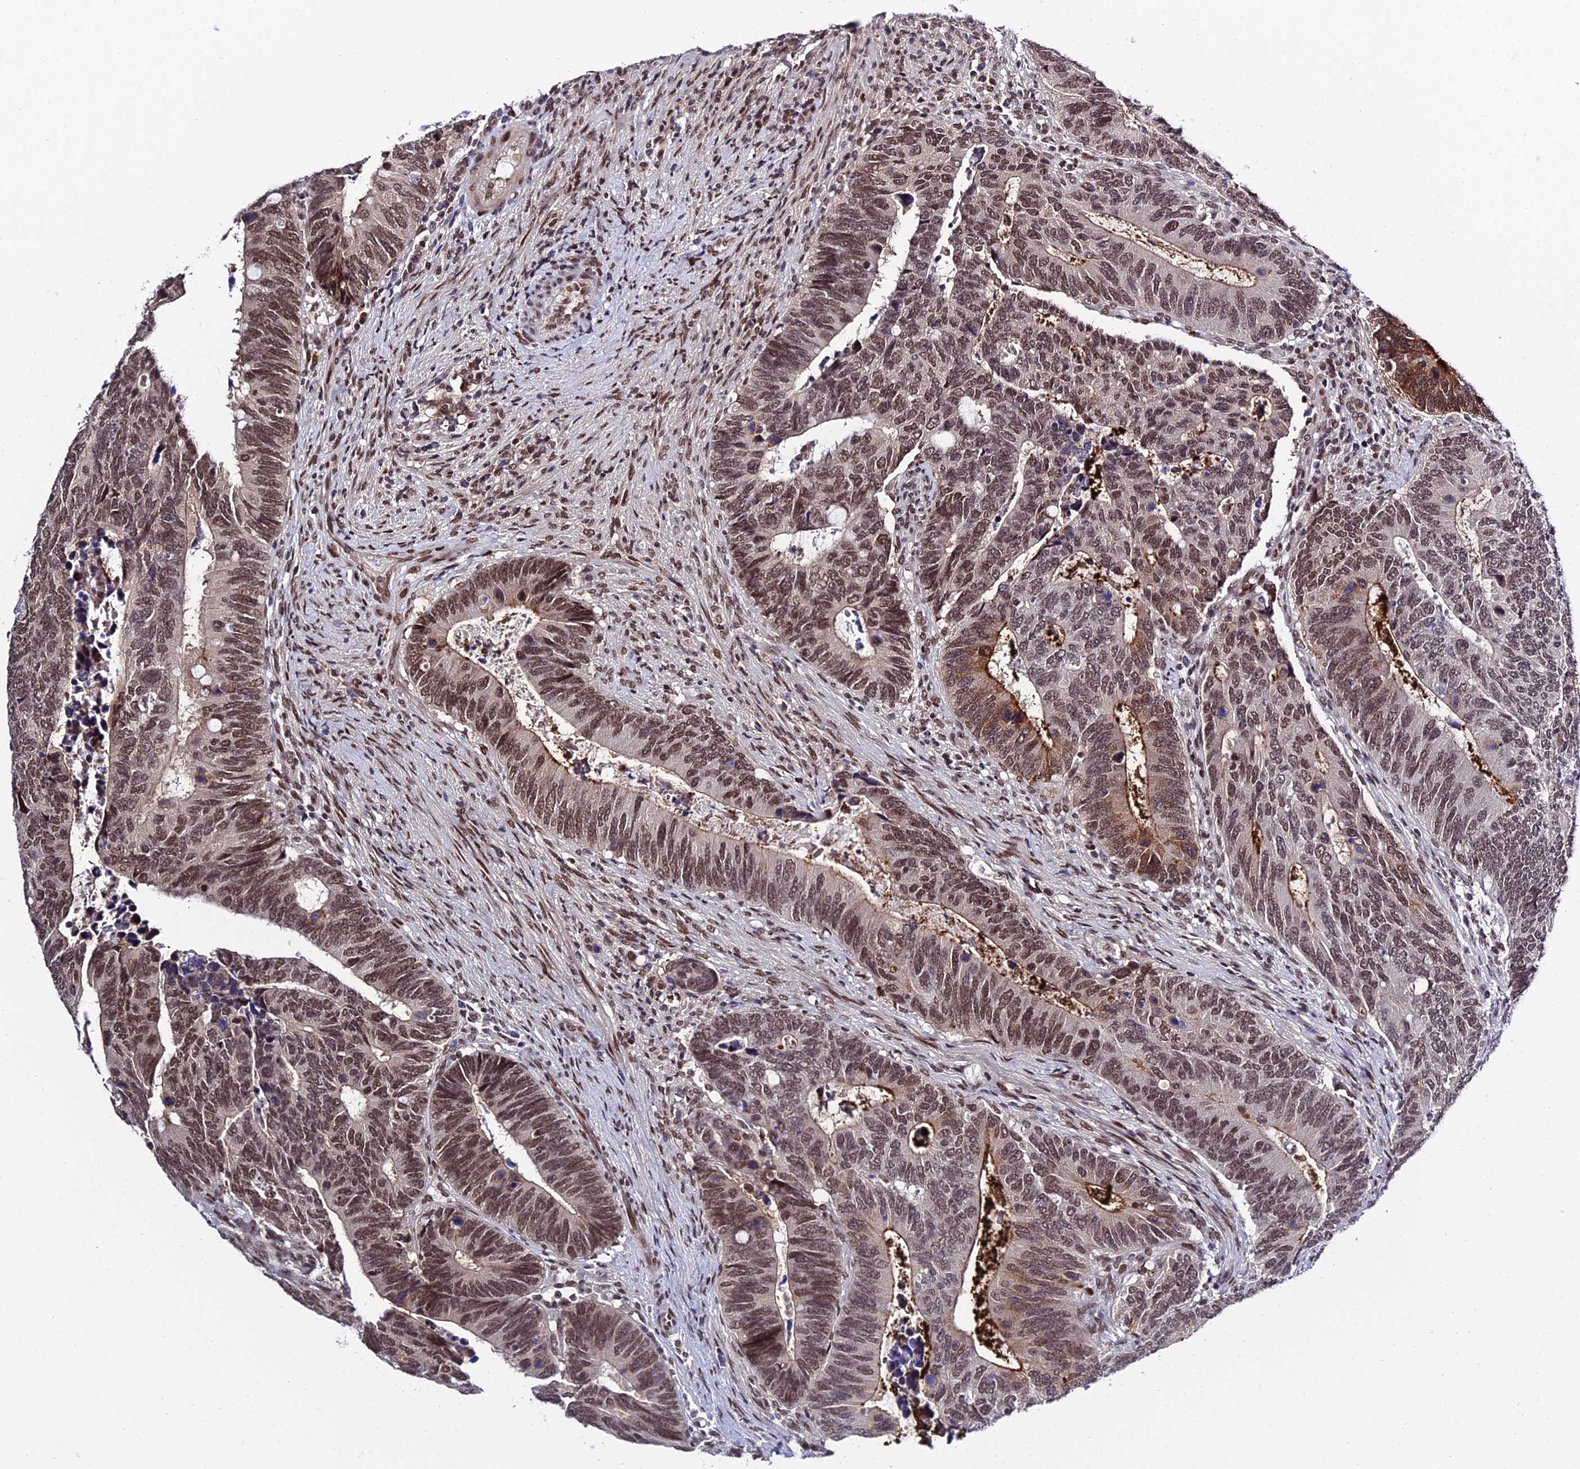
{"staining": {"intensity": "moderate", "quantity": ">75%", "location": "nuclear"}, "tissue": "colorectal cancer", "cell_type": "Tumor cells", "image_type": "cancer", "snomed": [{"axis": "morphology", "description": "Adenocarcinoma, NOS"}, {"axis": "topography", "description": "Colon"}], "caption": "Brown immunohistochemical staining in adenocarcinoma (colorectal) demonstrates moderate nuclear expression in about >75% of tumor cells. The staining is performed using DAB (3,3'-diaminobenzidine) brown chromogen to label protein expression. The nuclei are counter-stained blue using hematoxylin.", "gene": "SYT15", "patient": {"sex": "male", "age": 87}}